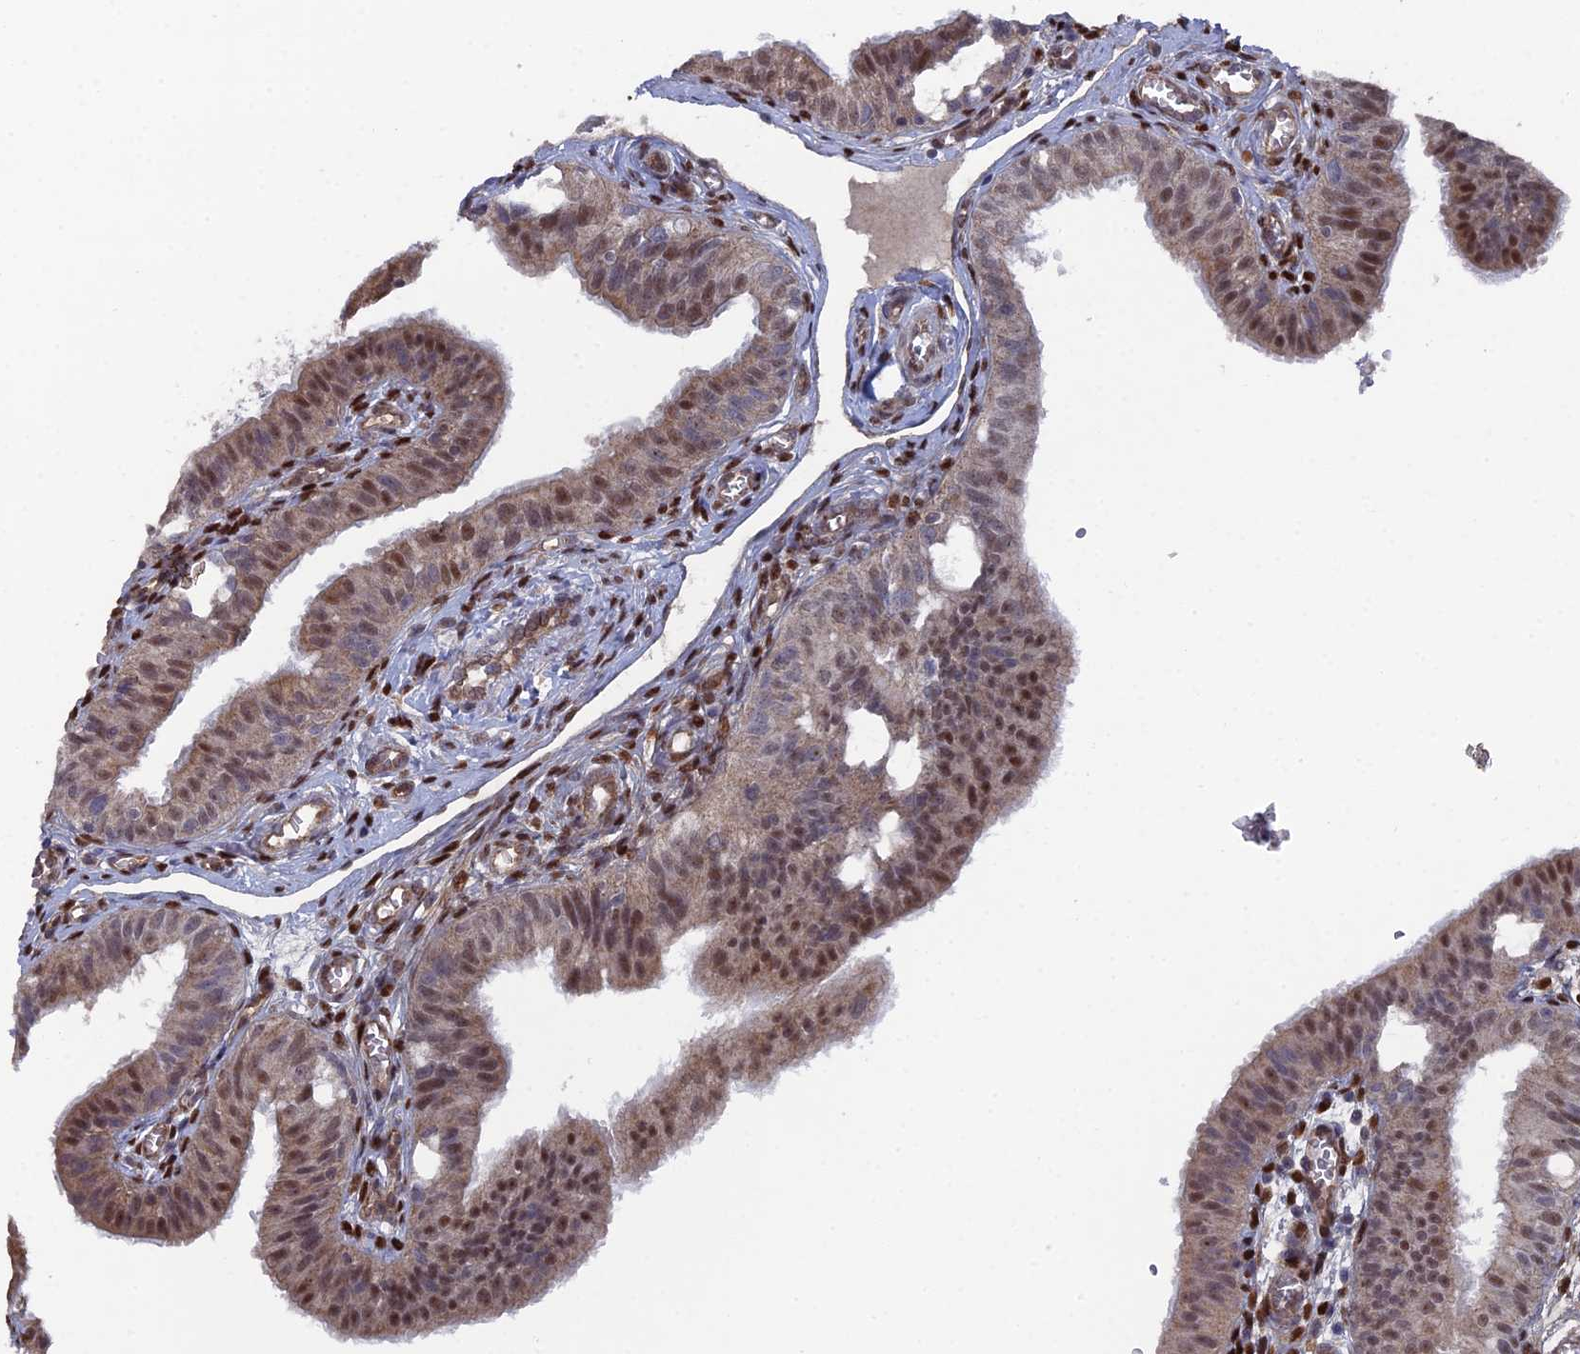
{"staining": {"intensity": "moderate", "quantity": "25%-75%", "location": "cytoplasmic/membranous,nuclear"}, "tissue": "fallopian tube", "cell_type": "Glandular cells", "image_type": "normal", "snomed": [{"axis": "morphology", "description": "Normal tissue, NOS"}, {"axis": "topography", "description": "Fallopian tube"}, {"axis": "topography", "description": "Ovary"}], "caption": "A high-resolution histopathology image shows IHC staining of benign fallopian tube, which reveals moderate cytoplasmic/membranous,nuclear expression in approximately 25%-75% of glandular cells. Using DAB (brown) and hematoxylin (blue) stains, captured at high magnification using brightfield microscopy.", "gene": "UNC5D", "patient": {"sex": "female", "age": 42}}